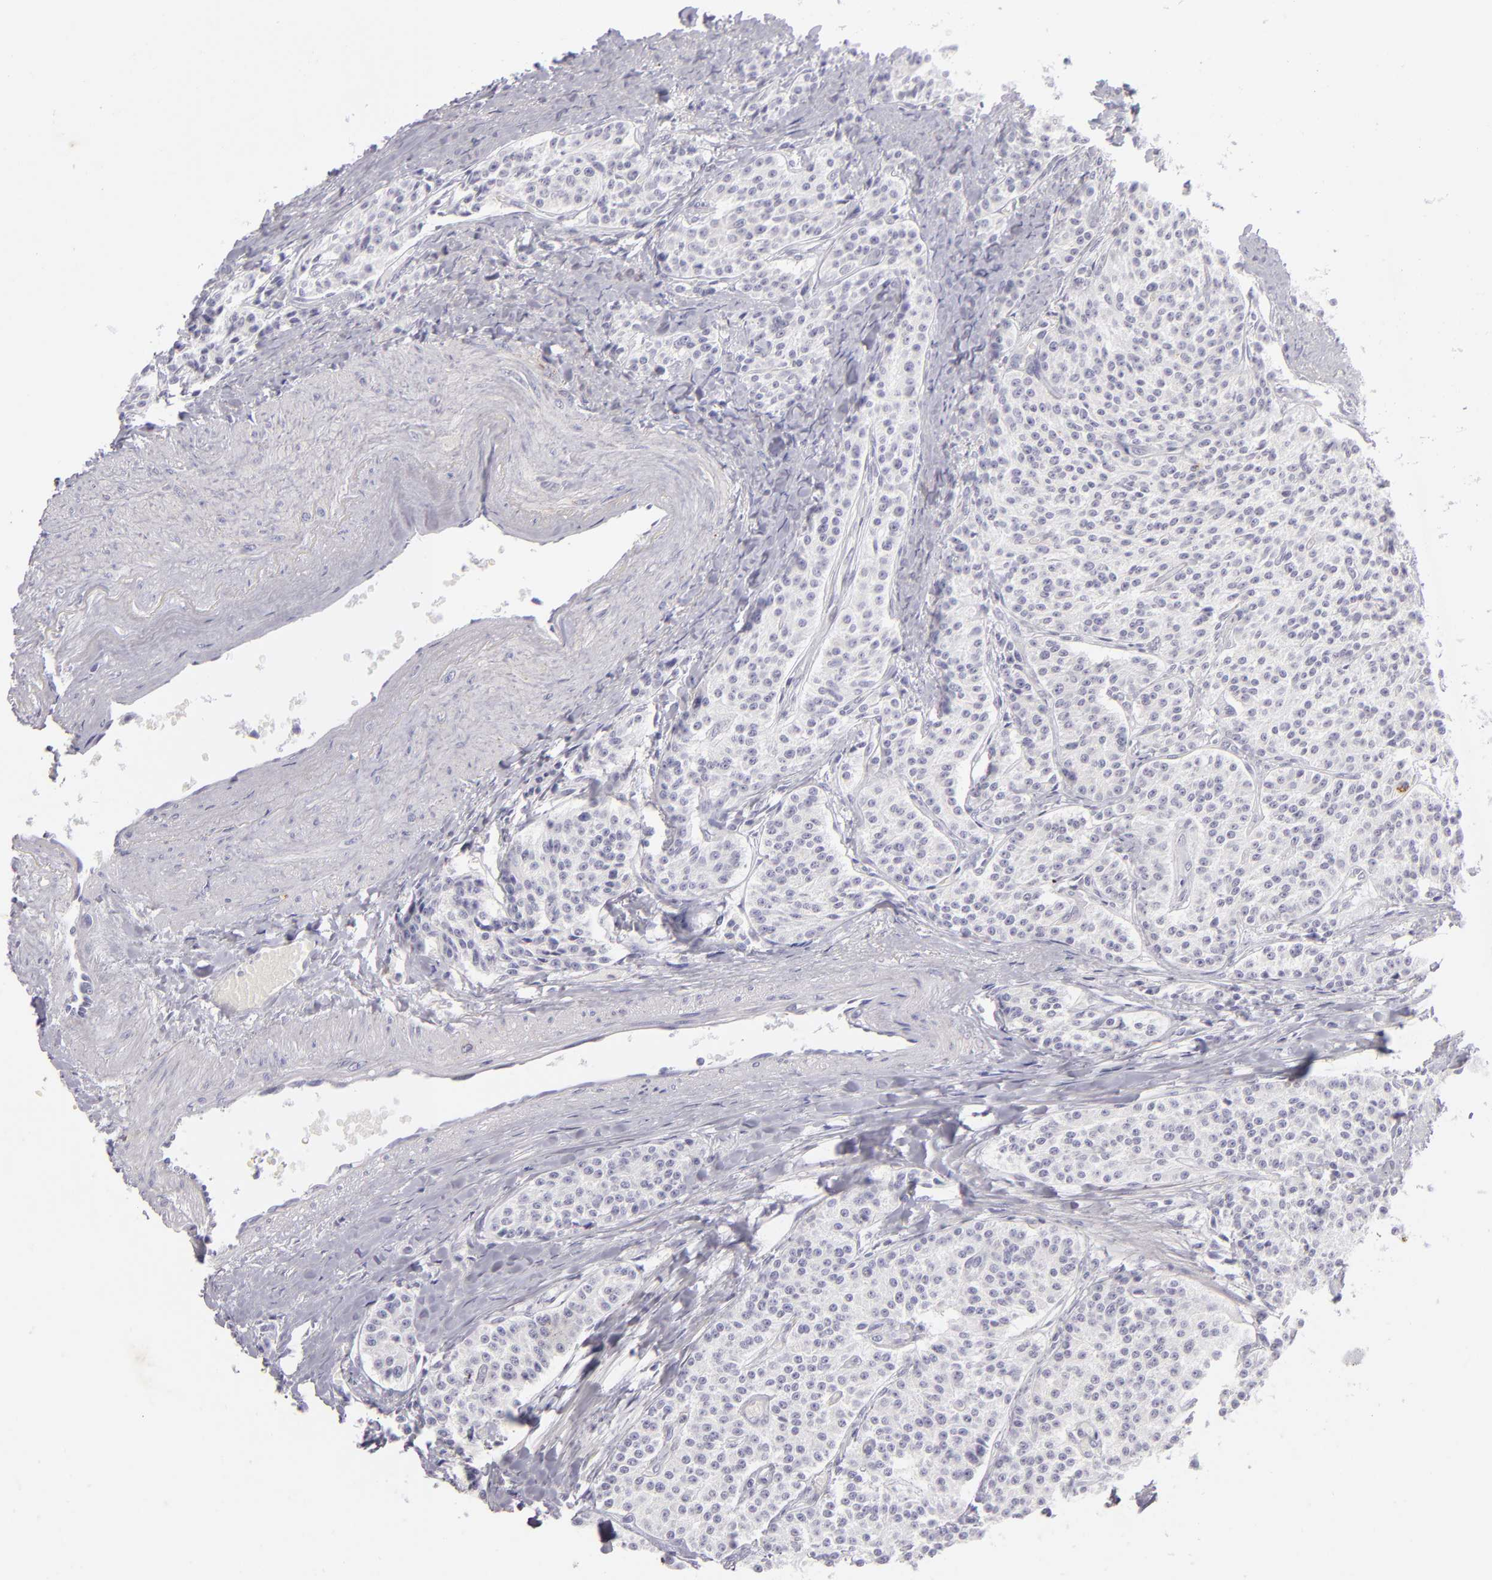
{"staining": {"intensity": "negative", "quantity": "none", "location": "none"}, "tissue": "carcinoid", "cell_type": "Tumor cells", "image_type": "cancer", "snomed": [{"axis": "morphology", "description": "Carcinoid, malignant, NOS"}, {"axis": "topography", "description": "Stomach"}], "caption": "A micrograph of human carcinoid is negative for staining in tumor cells. Brightfield microscopy of immunohistochemistry (IHC) stained with DAB (brown) and hematoxylin (blue), captured at high magnification.", "gene": "TNNC1", "patient": {"sex": "female", "age": 76}}